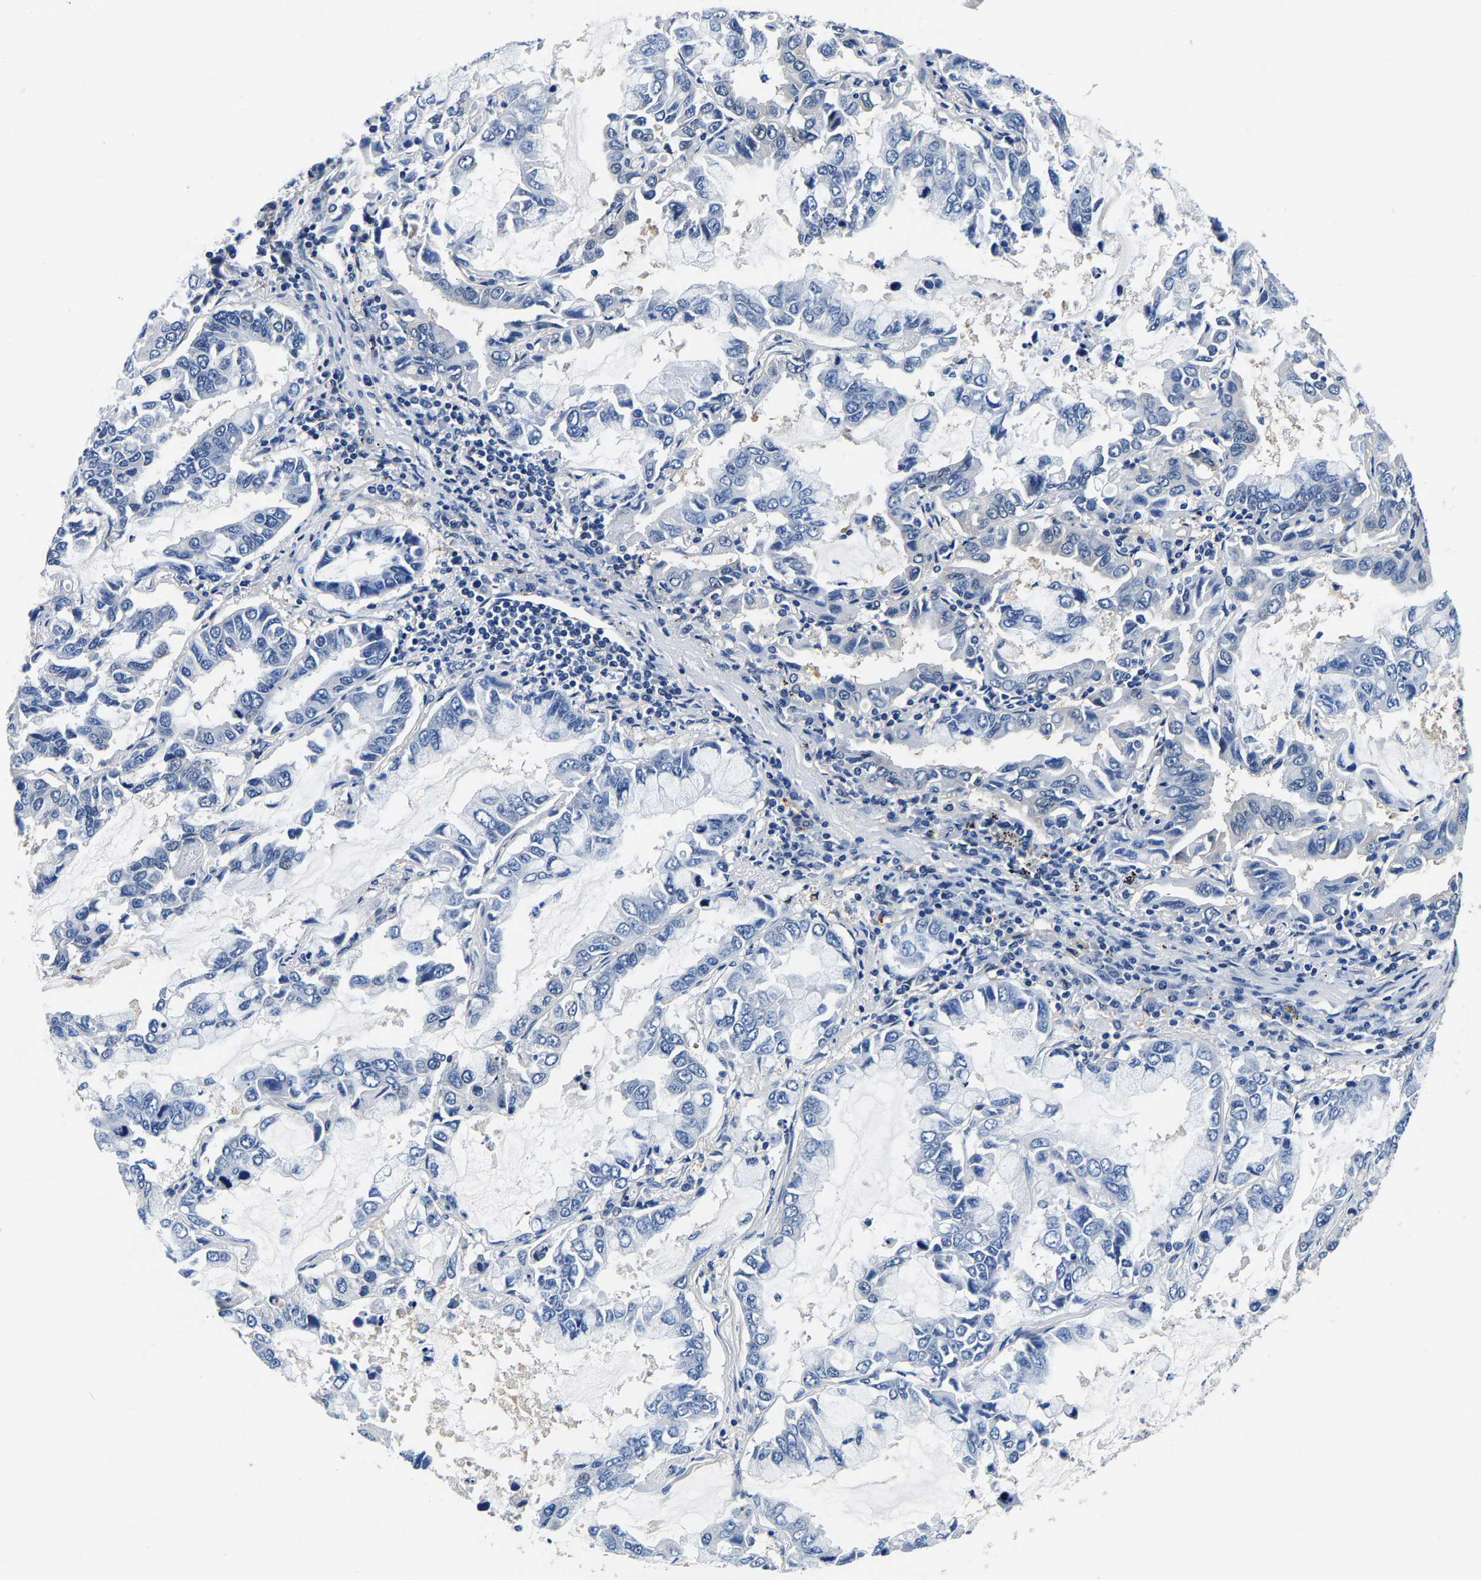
{"staining": {"intensity": "negative", "quantity": "none", "location": "none"}, "tissue": "lung cancer", "cell_type": "Tumor cells", "image_type": "cancer", "snomed": [{"axis": "morphology", "description": "Adenocarcinoma, NOS"}, {"axis": "topography", "description": "Lung"}], "caption": "The immunohistochemistry photomicrograph has no significant positivity in tumor cells of lung adenocarcinoma tissue. (DAB immunohistochemistry visualized using brightfield microscopy, high magnification).", "gene": "ACO1", "patient": {"sex": "male", "age": 64}}